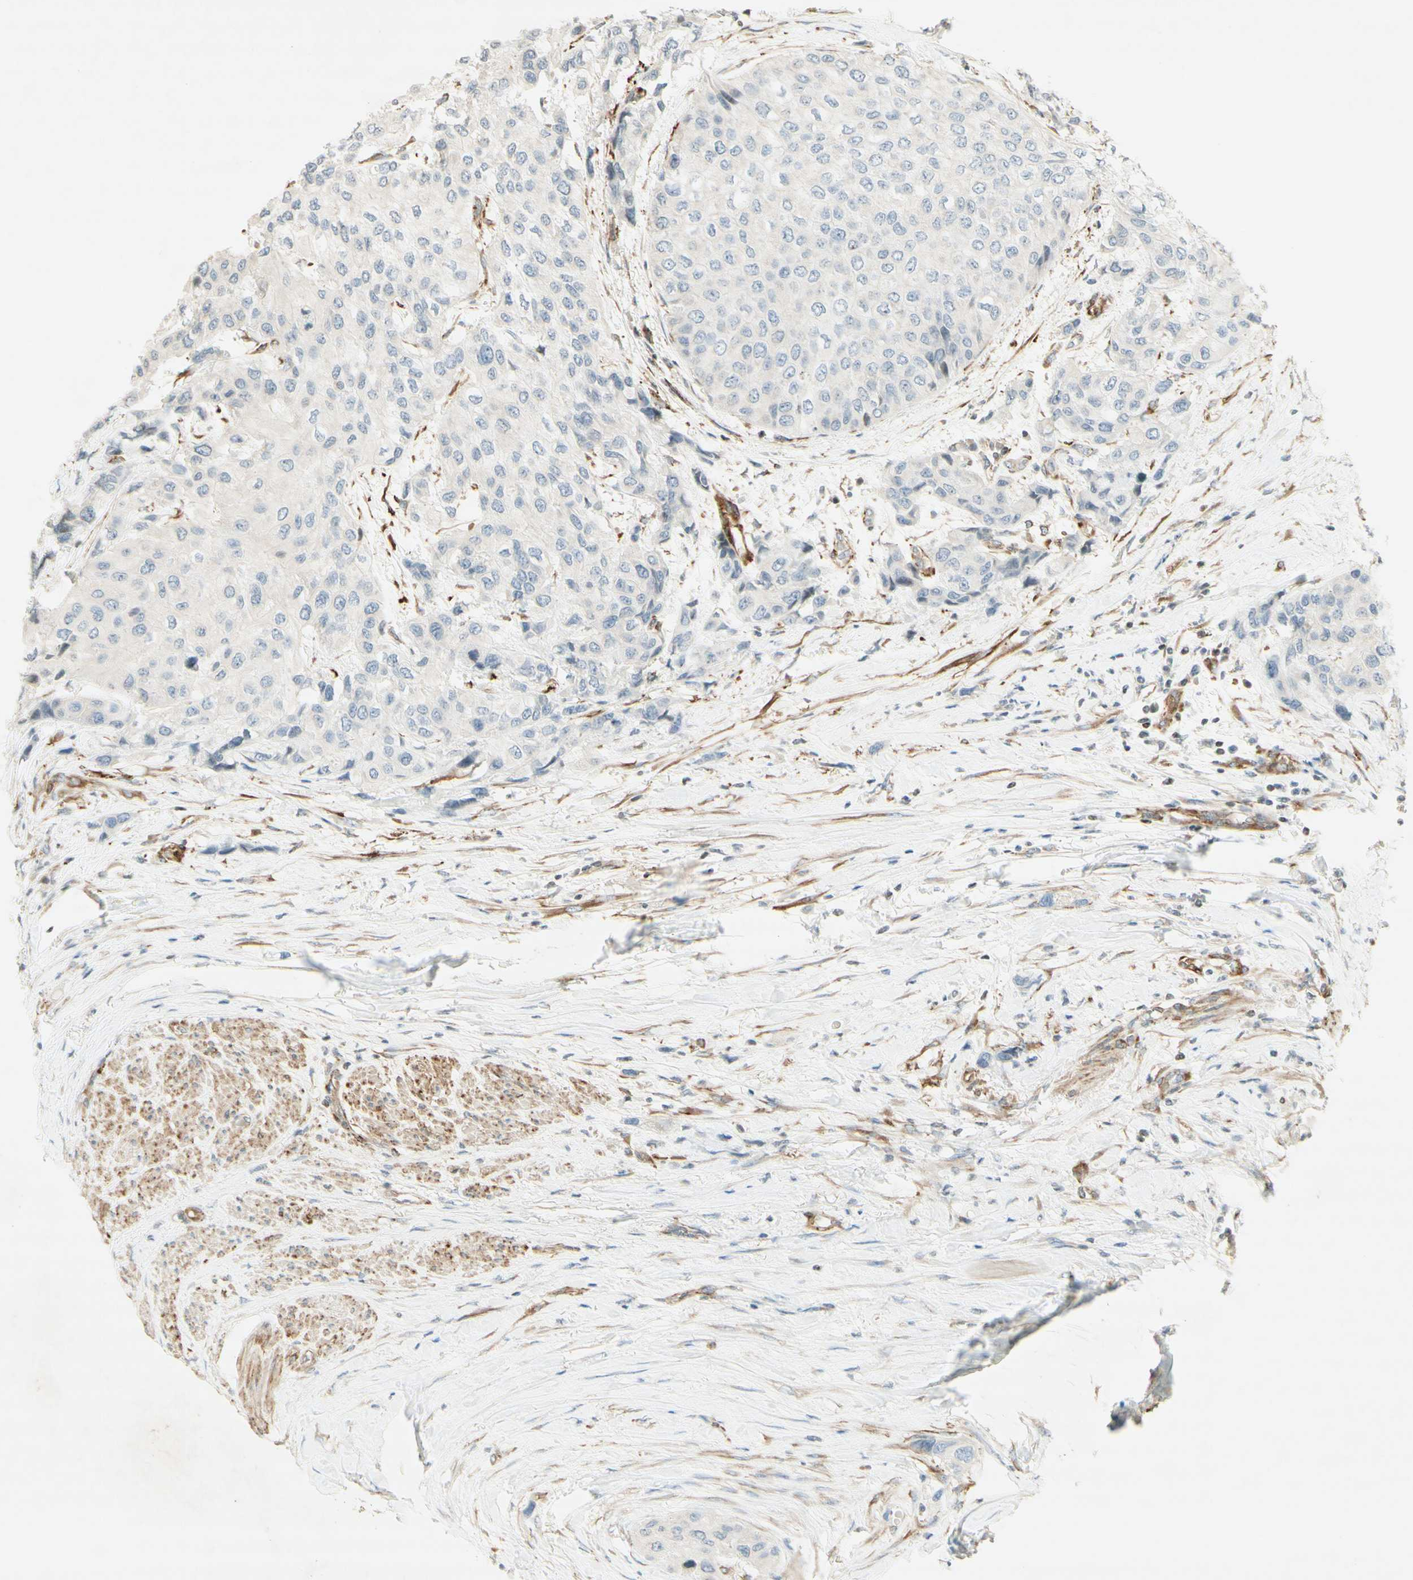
{"staining": {"intensity": "negative", "quantity": "none", "location": "none"}, "tissue": "urothelial cancer", "cell_type": "Tumor cells", "image_type": "cancer", "snomed": [{"axis": "morphology", "description": "Urothelial carcinoma, High grade"}, {"axis": "topography", "description": "Urinary bladder"}], "caption": "An immunohistochemistry (IHC) image of urothelial carcinoma (high-grade) is shown. There is no staining in tumor cells of urothelial carcinoma (high-grade).", "gene": "MAP1B", "patient": {"sex": "female", "age": 56}}